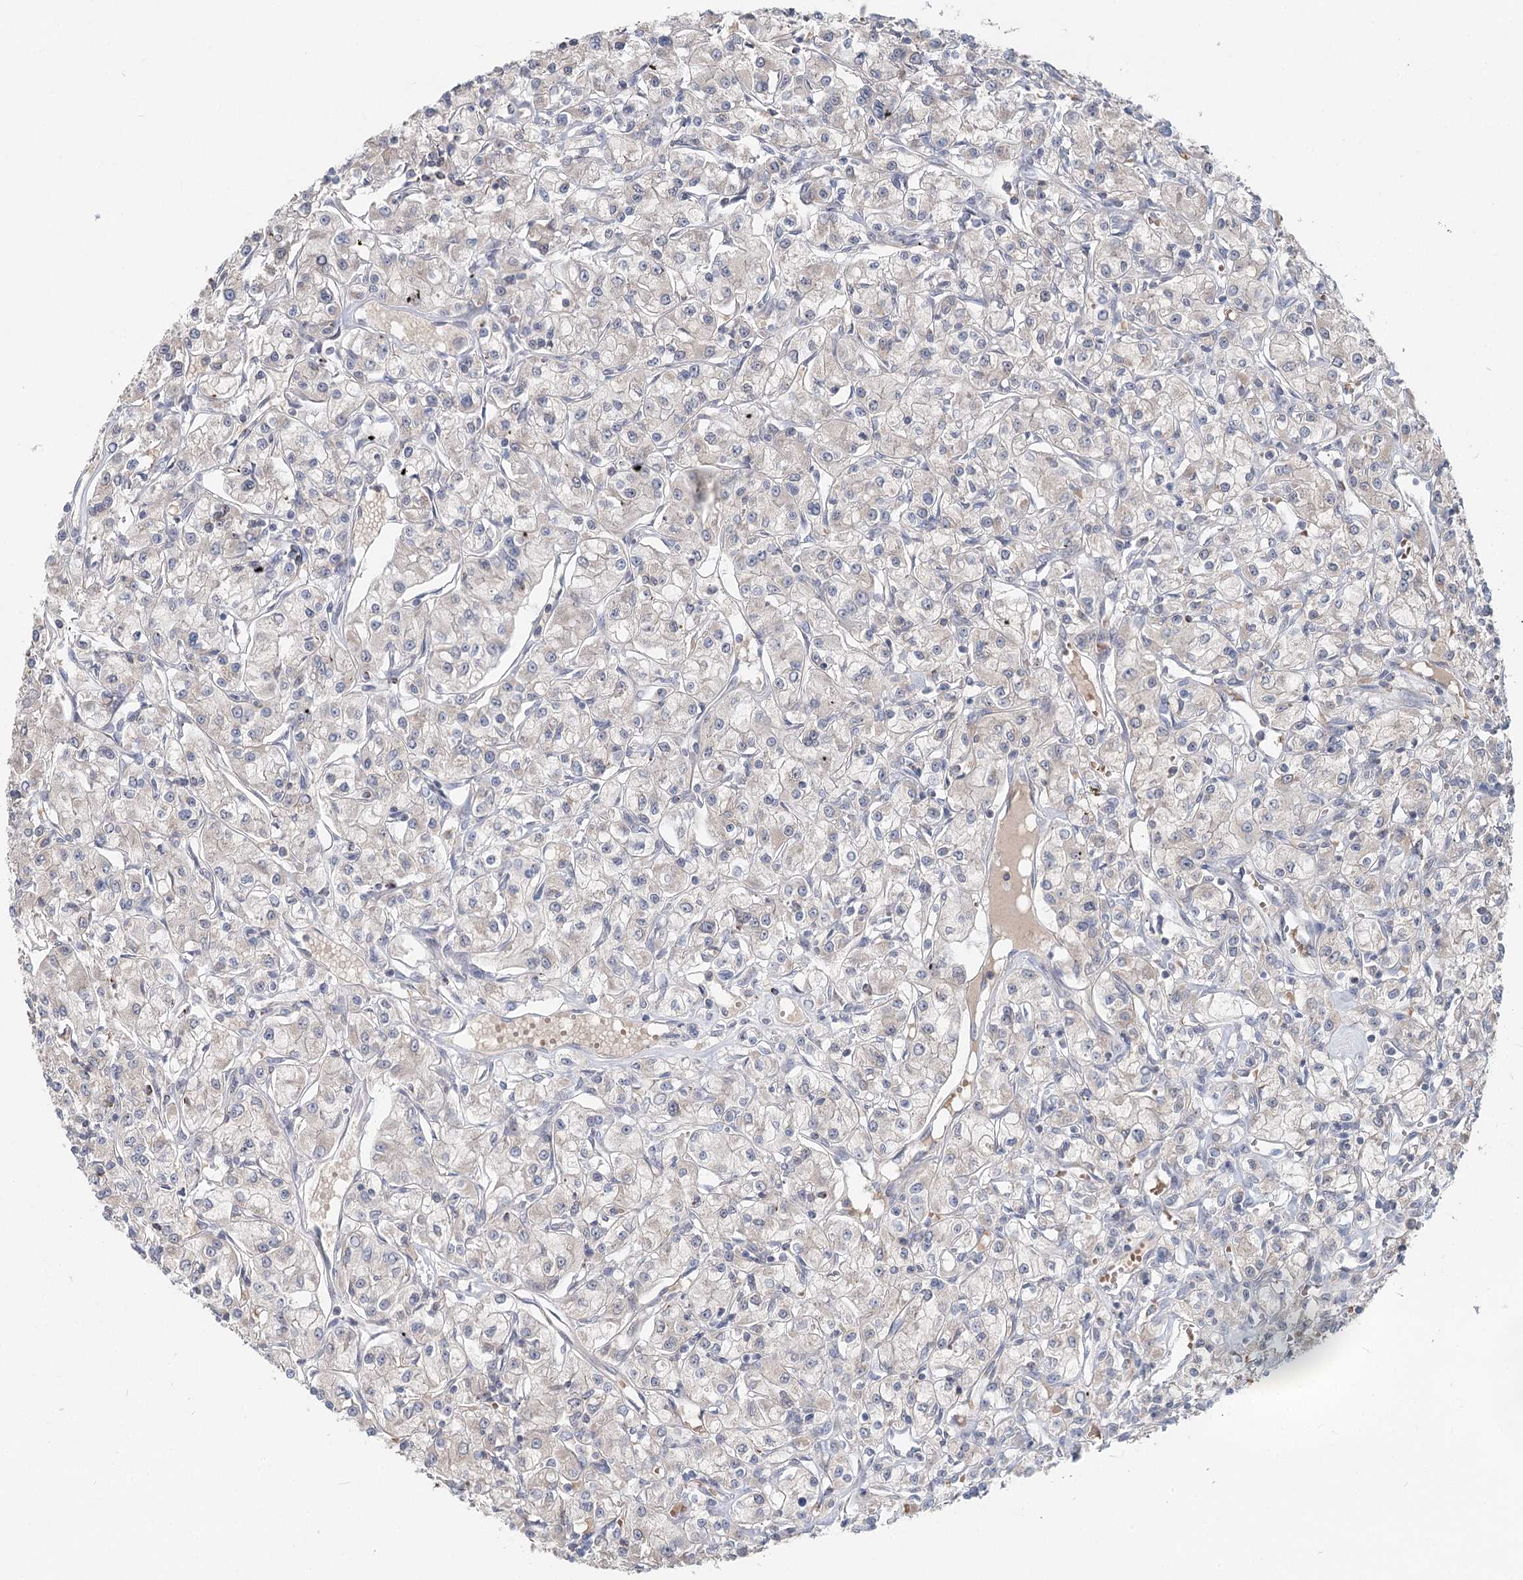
{"staining": {"intensity": "negative", "quantity": "none", "location": "none"}, "tissue": "renal cancer", "cell_type": "Tumor cells", "image_type": "cancer", "snomed": [{"axis": "morphology", "description": "Adenocarcinoma, NOS"}, {"axis": "topography", "description": "Kidney"}], "caption": "This is a micrograph of IHC staining of renal adenocarcinoma, which shows no positivity in tumor cells.", "gene": "FBXO7", "patient": {"sex": "female", "age": 59}}